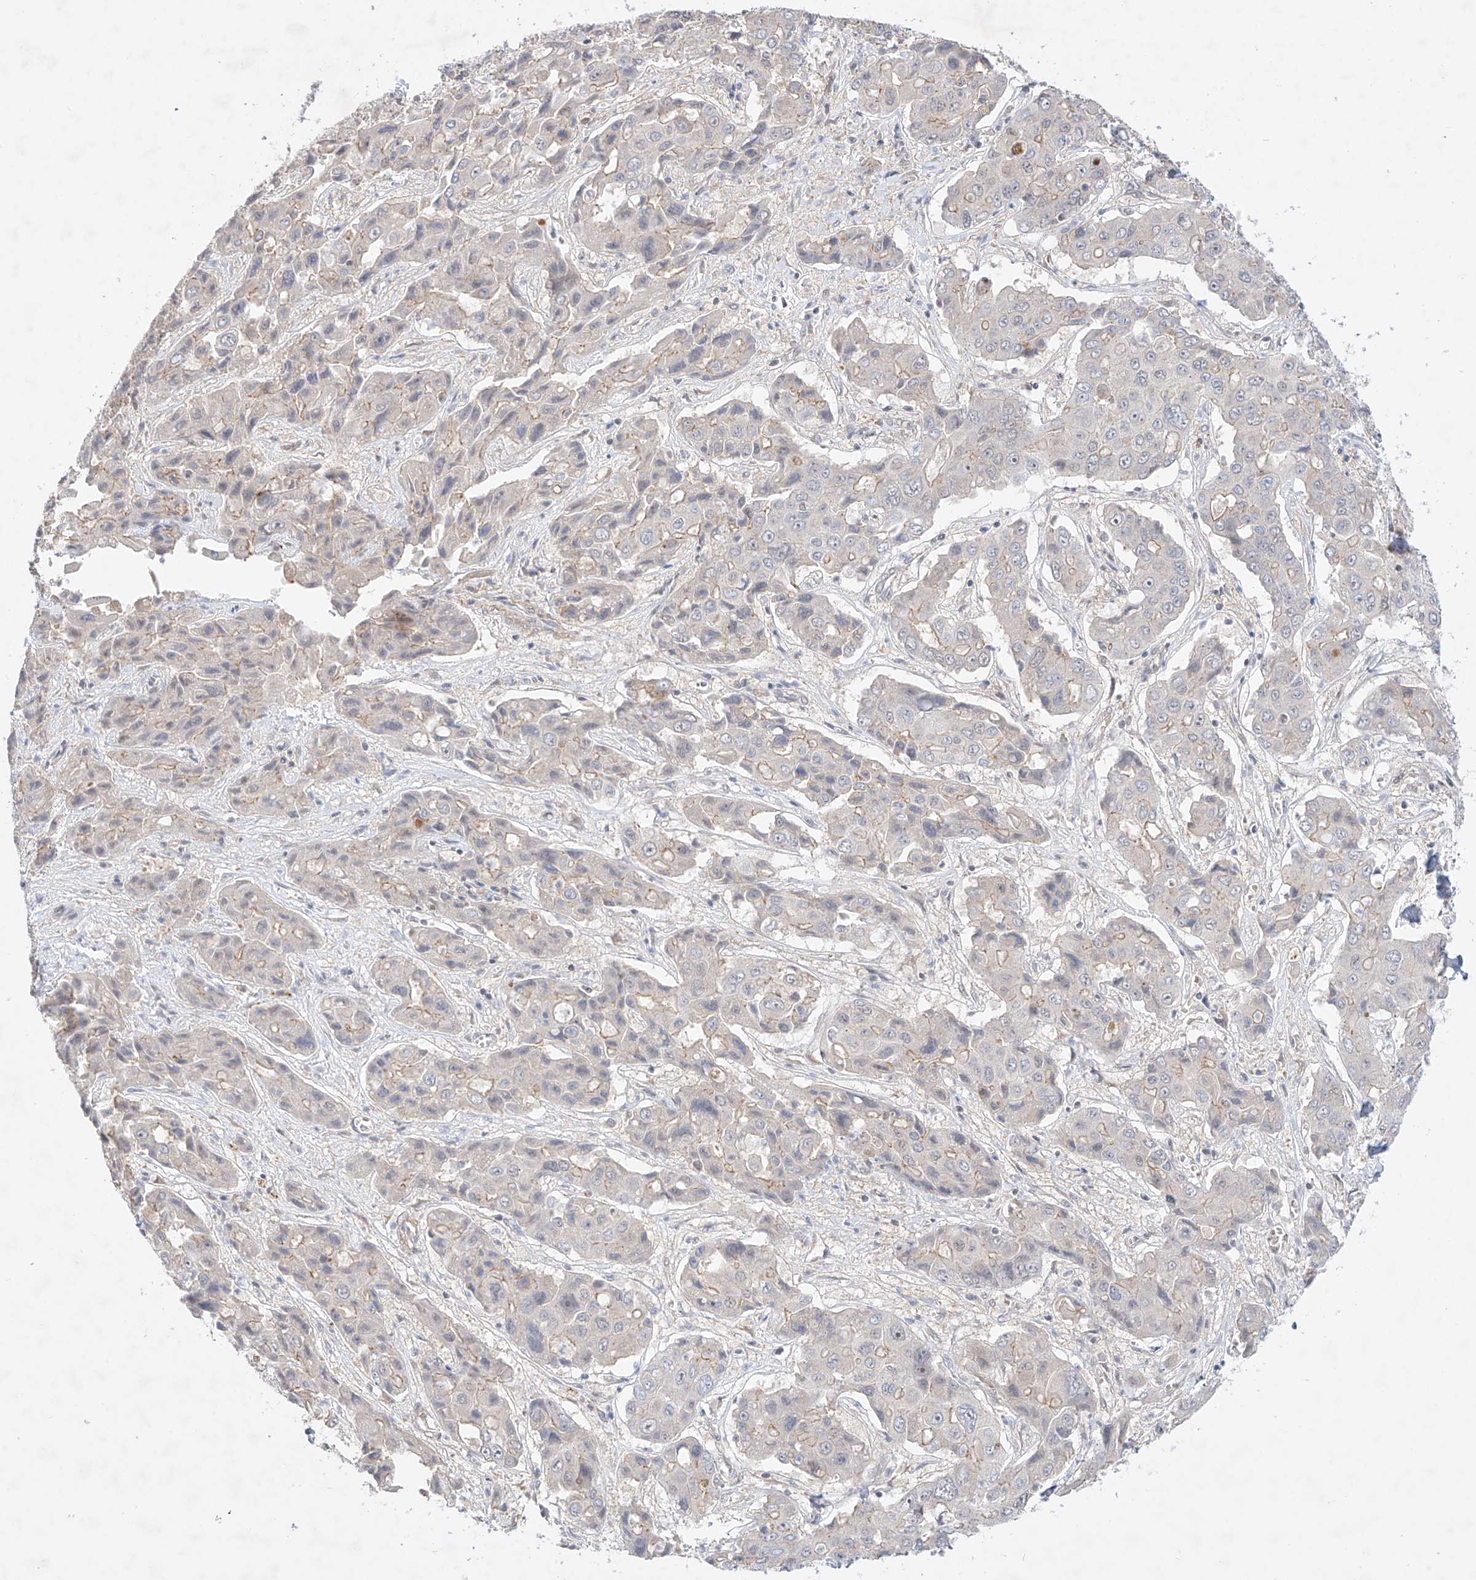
{"staining": {"intensity": "negative", "quantity": "none", "location": "none"}, "tissue": "liver cancer", "cell_type": "Tumor cells", "image_type": "cancer", "snomed": [{"axis": "morphology", "description": "Cholangiocarcinoma"}, {"axis": "topography", "description": "Liver"}], "caption": "Histopathology image shows no protein positivity in tumor cells of liver cancer tissue.", "gene": "TSR2", "patient": {"sex": "male", "age": 67}}